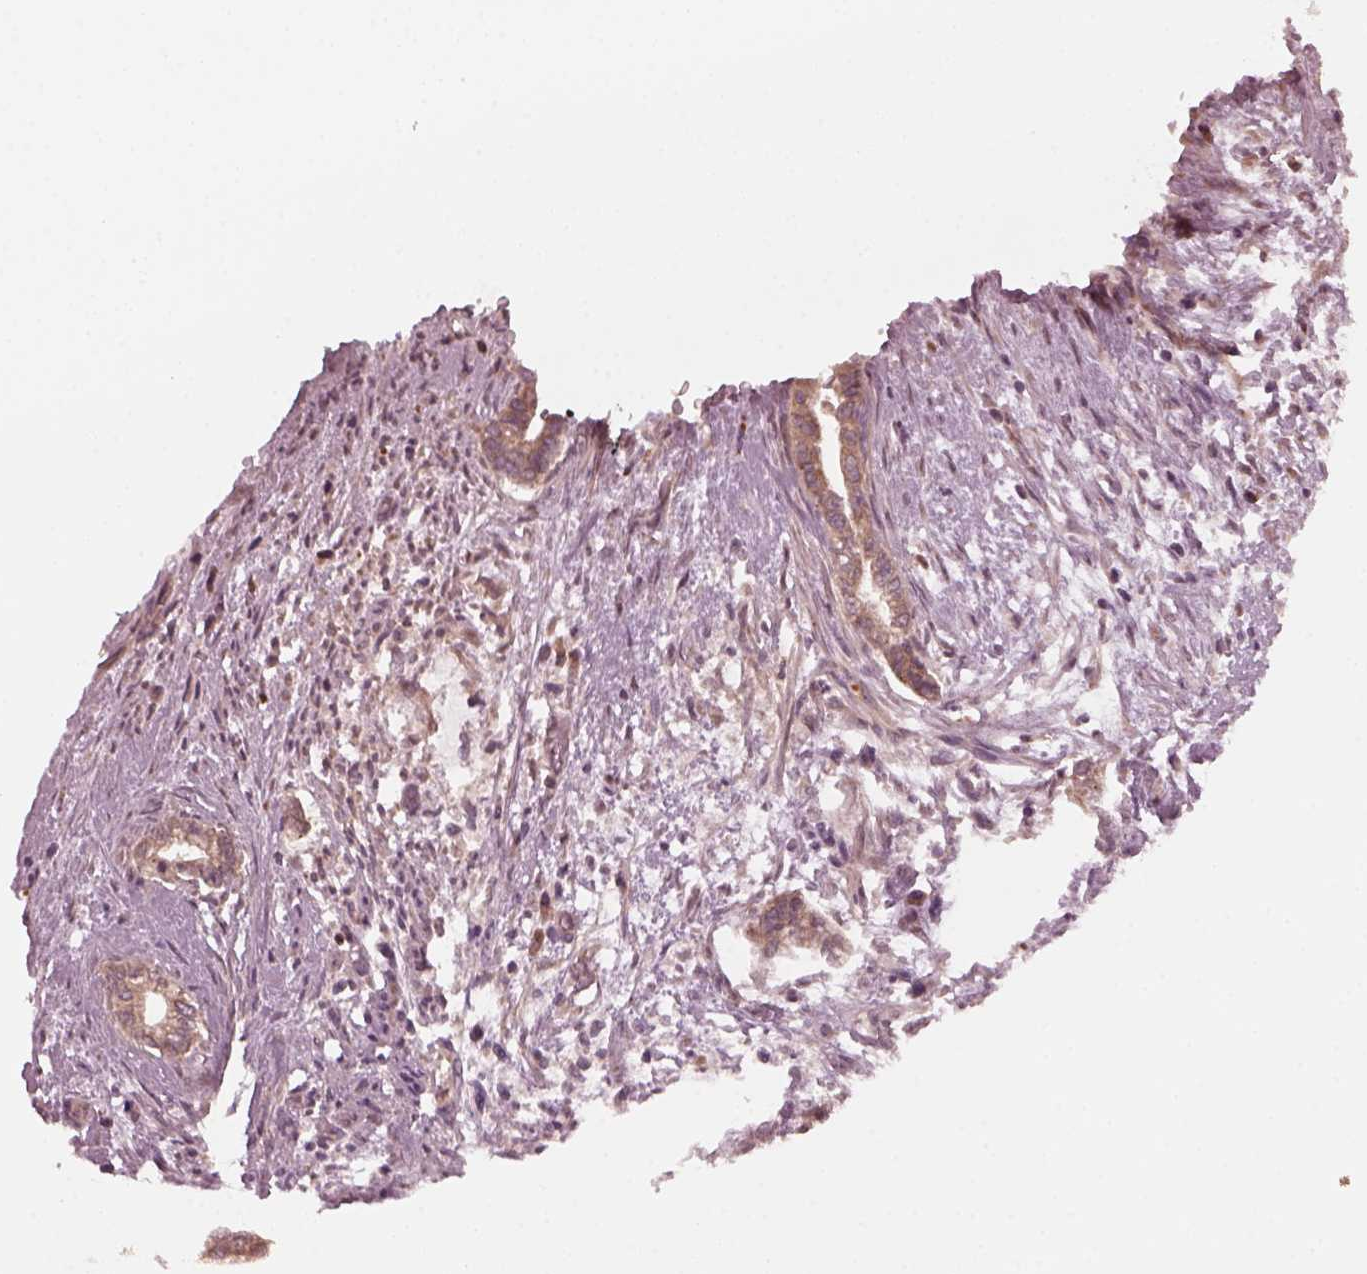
{"staining": {"intensity": "moderate", "quantity": ">75%", "location": "cytoplasmic/membranous"}, "tissue": "cervical cancer", "cell_type": "Tumor cells", "image_type": "cancer", "snomed": [{"axis": "morphology", "description": "Adenocarcinoma, NOS"}, {"axis": "topography", "description": "Cervix"}], "caption": "High-power microscopy captured an IHC histopathology image of cervical cancer (adenocarcinoma), revealing moderate cytoplasmic/membranous positivity in approximately >75% of tumor cells.", "gene": "FAF2", "patient": {"sex": "female", "age": 62}}